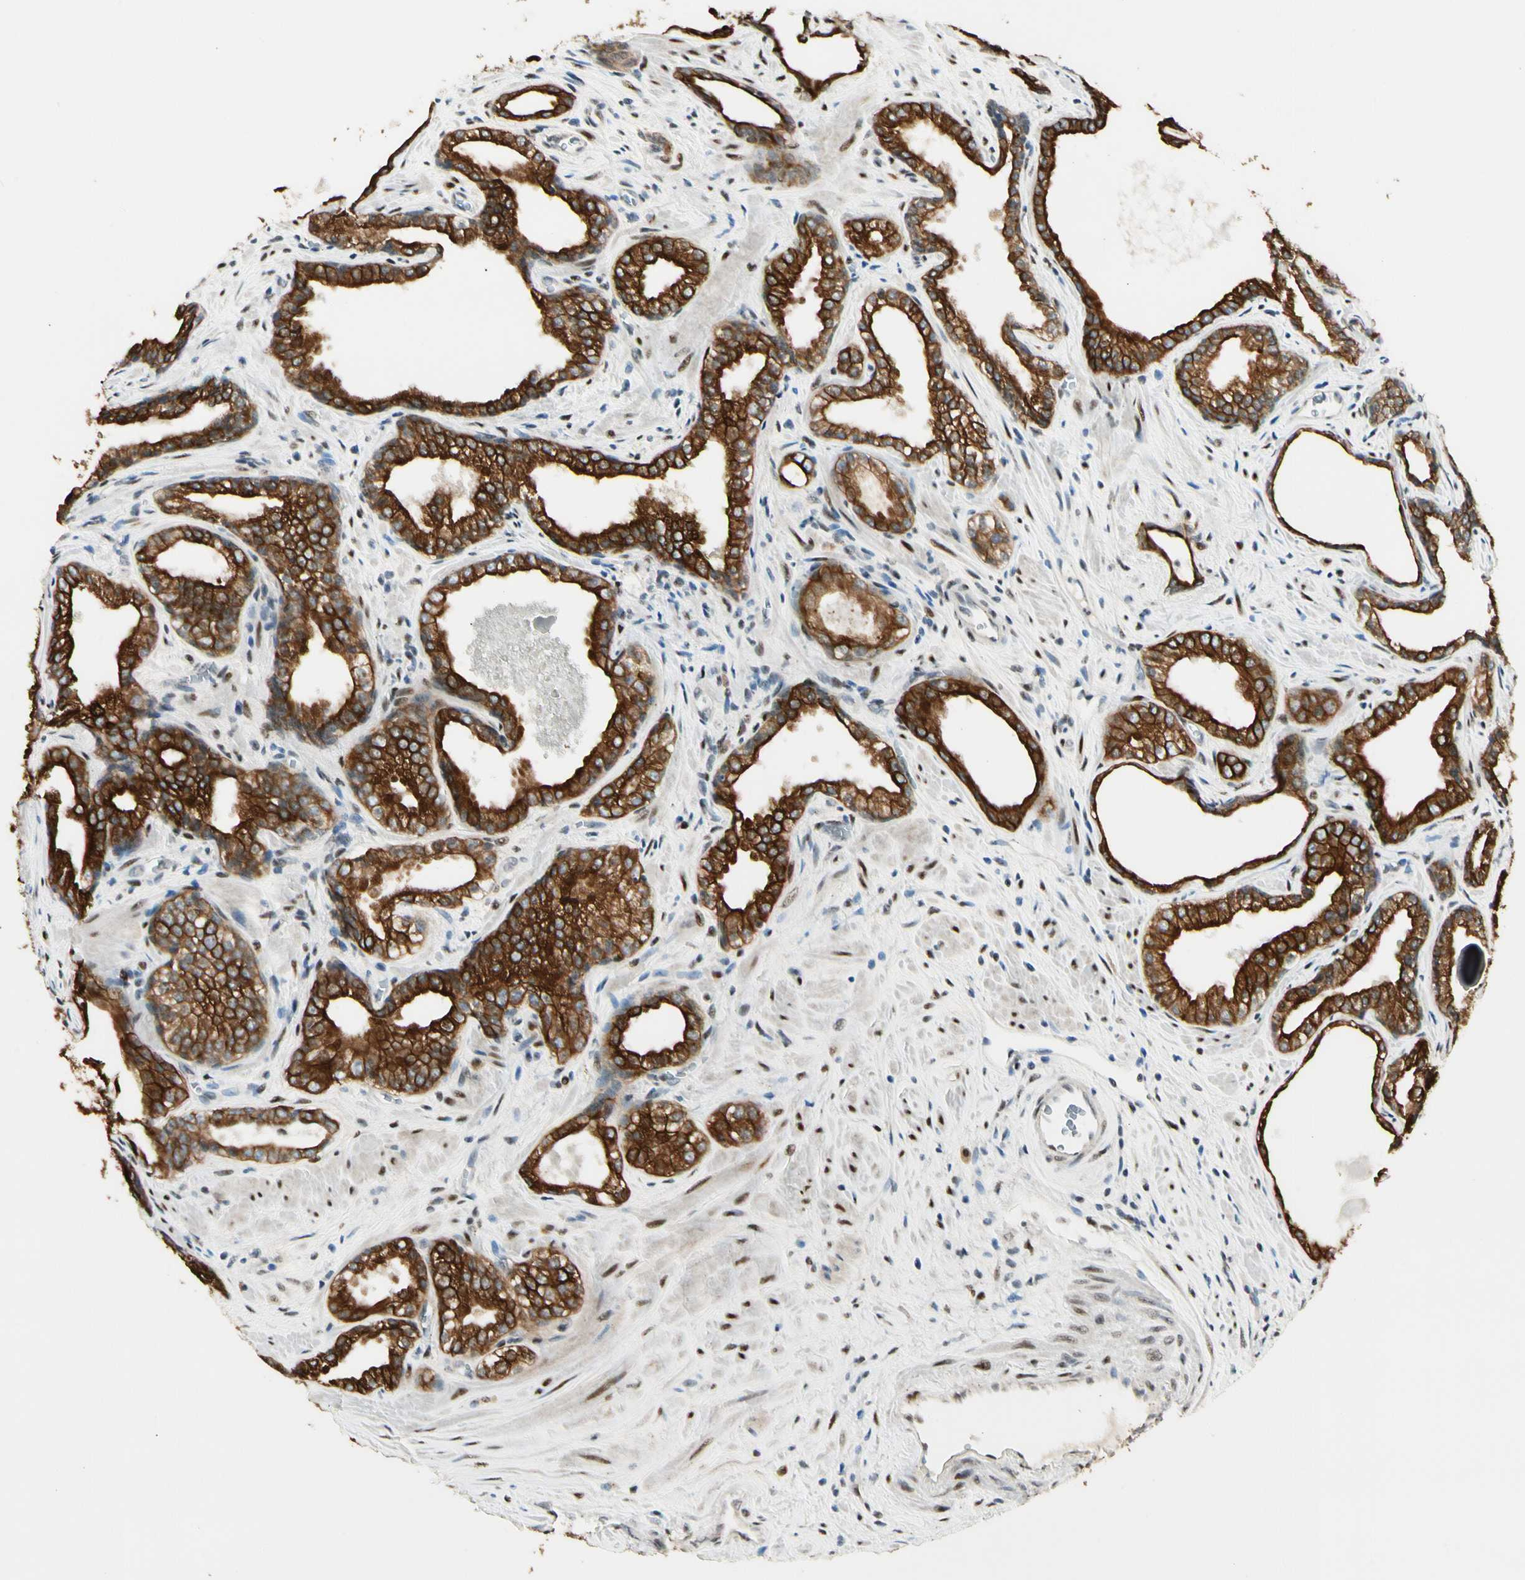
{"staining": {"intensity": "strong", "quantity": ">75%", "location": "cytoplasmic/membranous"}, "tissue": "prostate cancer", "cell_type": "Tumor cells", "image_type": "cancer", "snomed": [{"axis": "morphology", "description": "Adenocarcinoma, Low grade"}, {"axis": "topography", "description": "Prostate"}], "caption": "There is high levels of strong cytoplasmic/membranous staining in tumor cells of prostate low-grade adenocarcinoma, as demonstrated by immunohistochemical staining (brown color).", "gene": "ATXN1", "patient": {"sex": "male", "age": 60}}